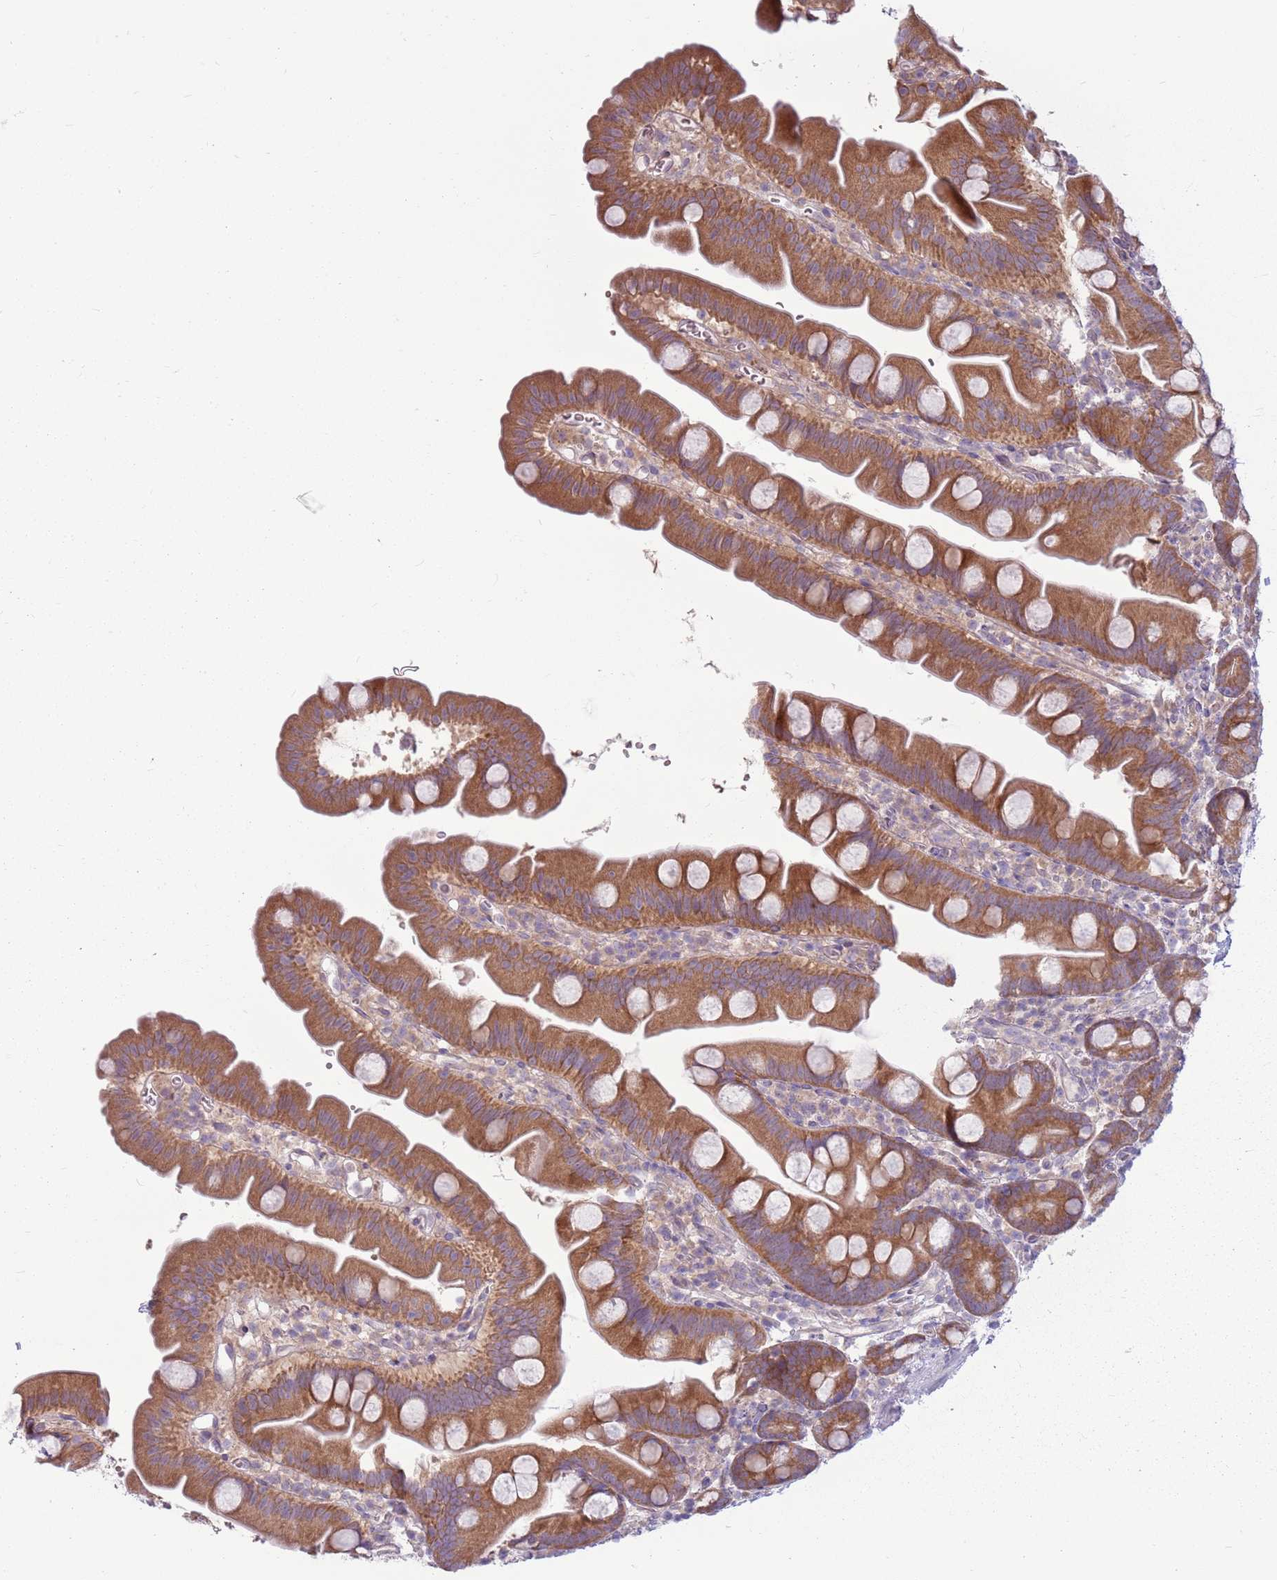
{"staining": {"intensity": "moderate", "quantity": ">75%", "location": "cytoplasmic/membranous"}, "tissue": "small intestine", "cell_type": "Glandular cells", "image_type": "normal", "snomed": [{"axis": "morphology", "description": "Normal tissue, NOS"}, {"axis": "topography", "description": "Small intestine"}], "caption": "Immunohistochemical staining of benign human small intestine demonstrates >75% levels of moderate cytoplasmic/membranous protein expression in about >75% of glandular cells. The staining was performed using DAB (3,3'-diaminobenzidine) to visualize the protein expression in brown, while the nuclei were stained in blue with hematoxylin (Magnification: 20x).", "gene": "HSPA14", "patient": {"sex": "female", "age": 68}}